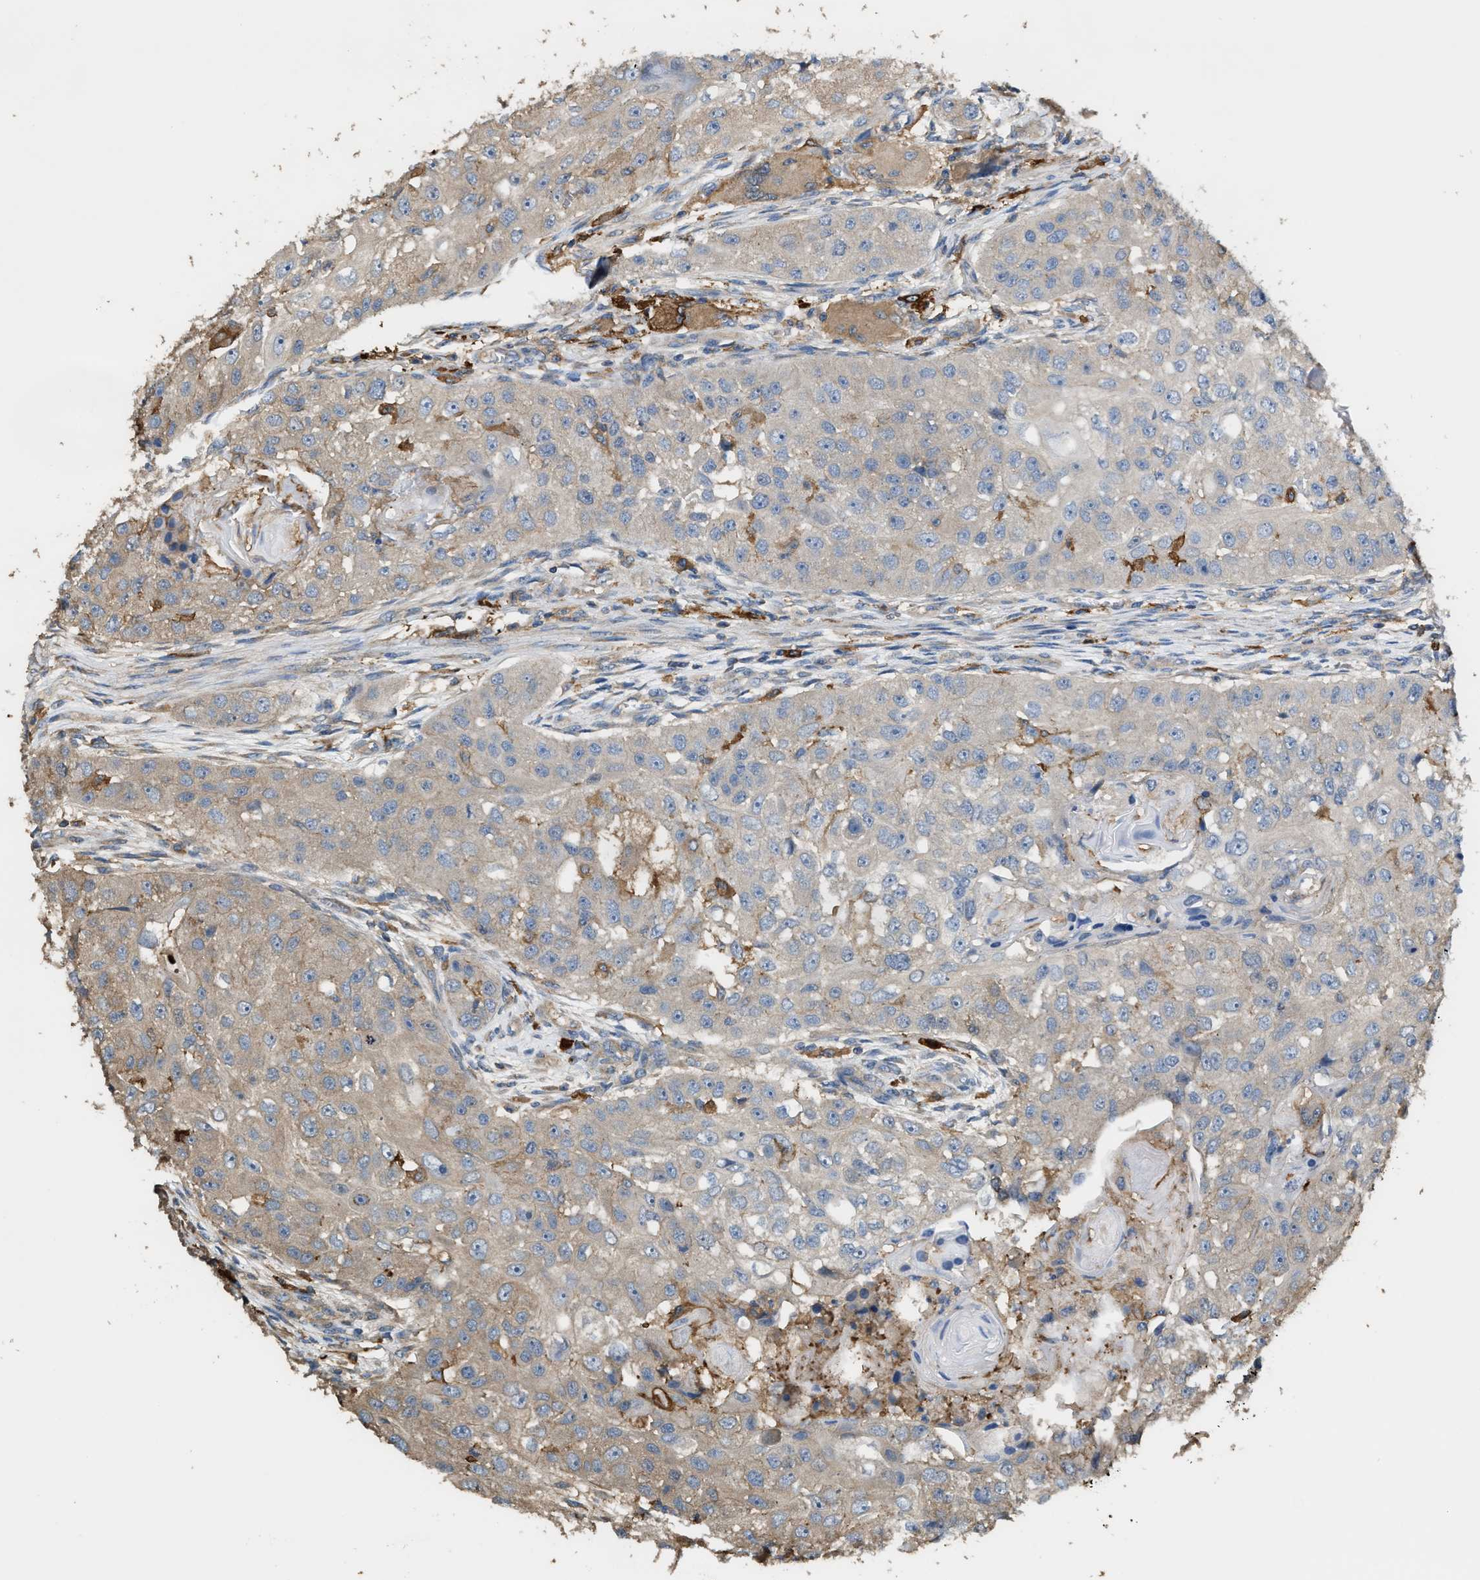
{"staining": {"intensity": "weak", "quantity": "<25%", "location": "cytoplasmic/membranous"}, "tissue": "head and neck cancer", "cell_type": "Tumor cells", "image_type": "cancer", "snomed": [{"axis": "morphology", "description": "Normal tissue, NOS"}, {"axis": "morphology", "description": "Squamous cell carcinoma, NOS"}, {"axis": "topography", "description": "Skeletal muscle"}, {"axis": "topography", "description": "Head-Neck"}], "caption": "IHC of human head and neck cancer displays no positivity in tumor cells.", "gene": "ATIC", "patient": {"sex": "male", "age": 51}}